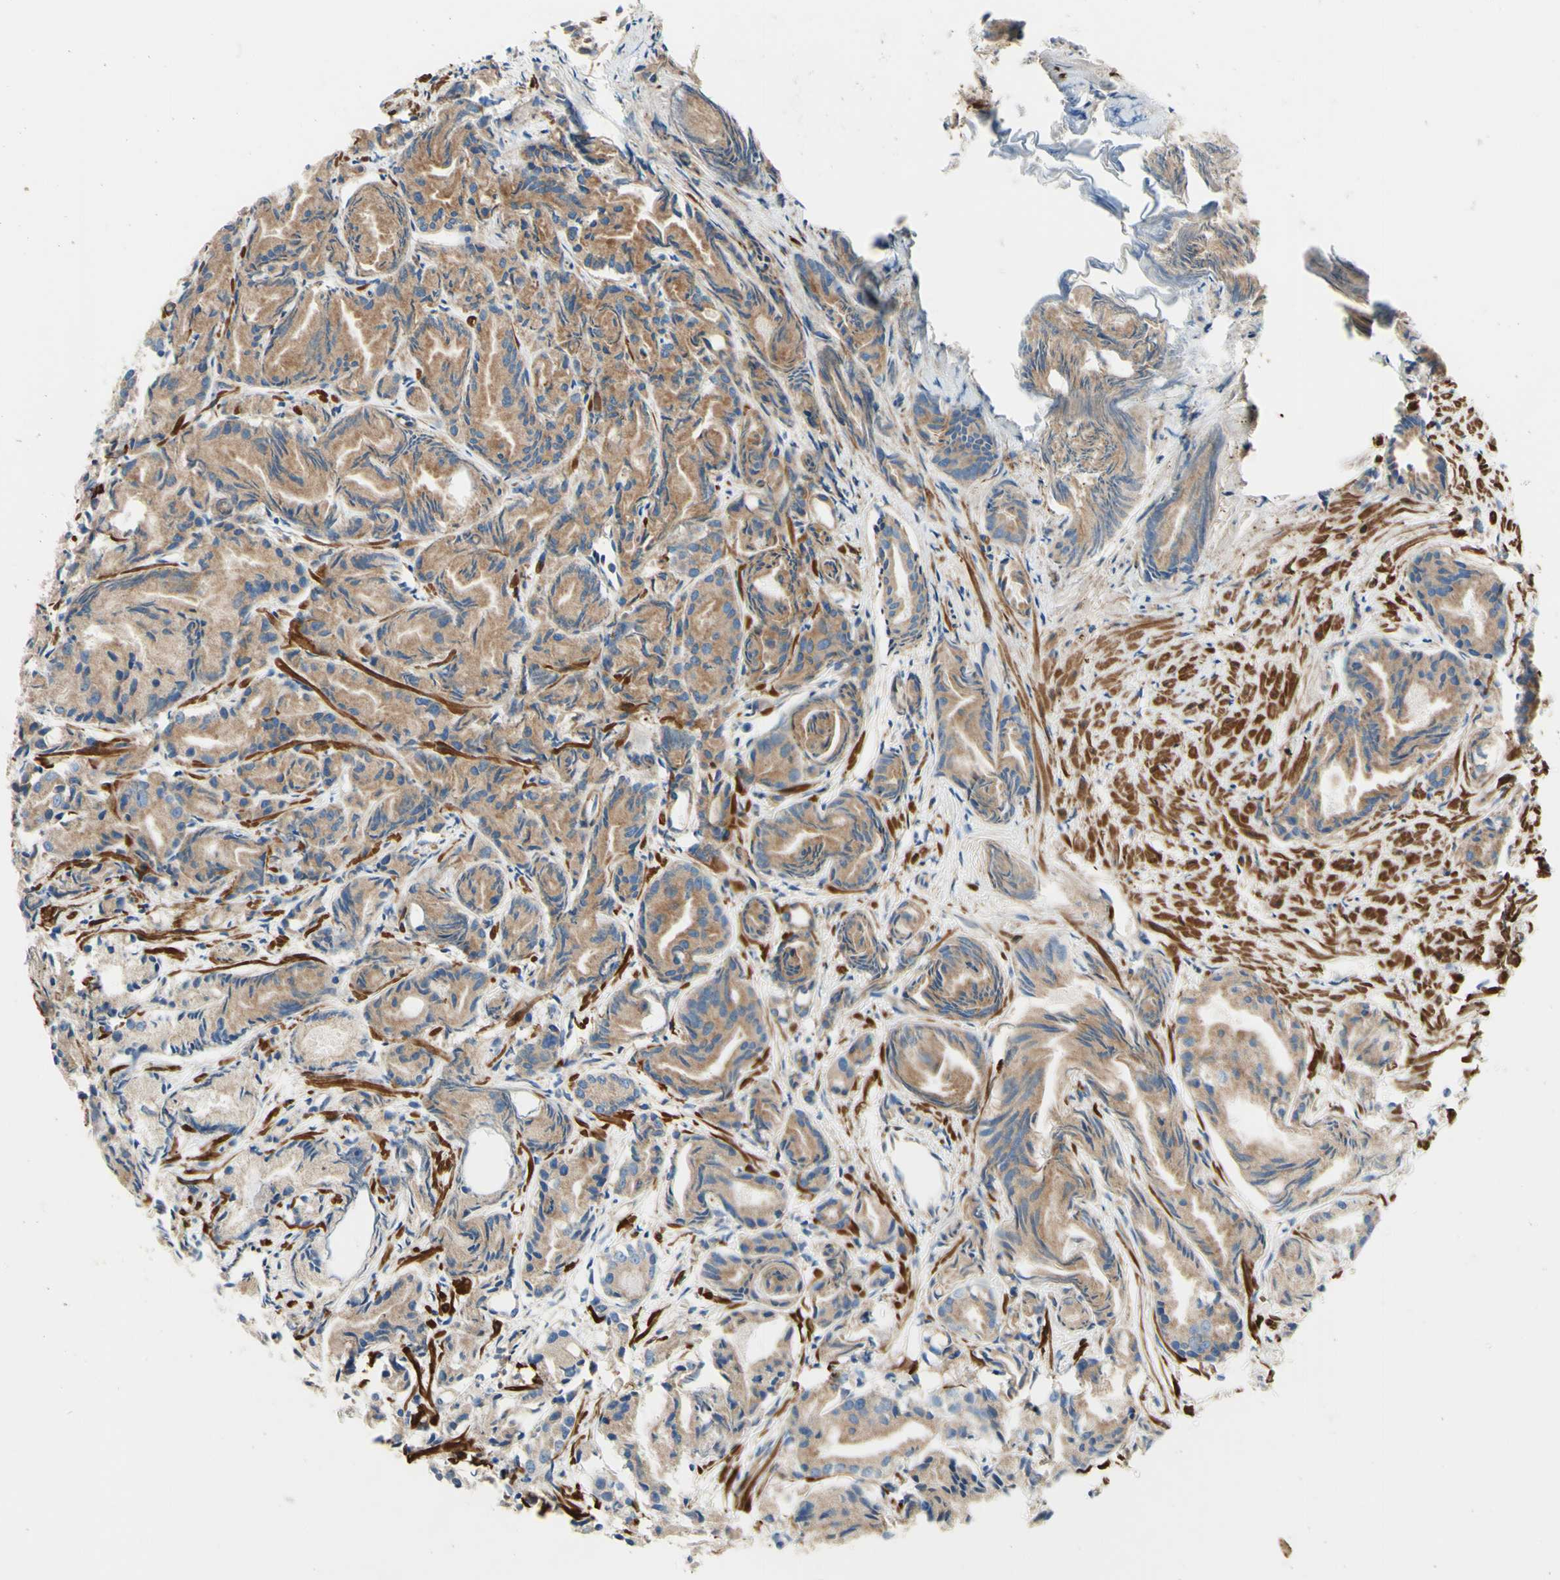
{"staining": {"intensity": "moderate", "quantity": ">75%", "location": "cytoplasmic/membranous"}, "tissue": "prostate cancer", "cell_type": "Tumor cells", "image_type": "cancer", "snomed": [{"axis": "morphology", "description": "Adenocarcinoma, Low grade"}, {"axis": "topography", "description": "Prostate"}], "caption": "An image of human prostate cancer (adenocarcinoma (low-grade)) stained for a protein reveals moderate cytoplasmic/membranous brown staining in tumor cells.", "gene": "RETREG2", "patient": {"sex": "male", "age": 72}}